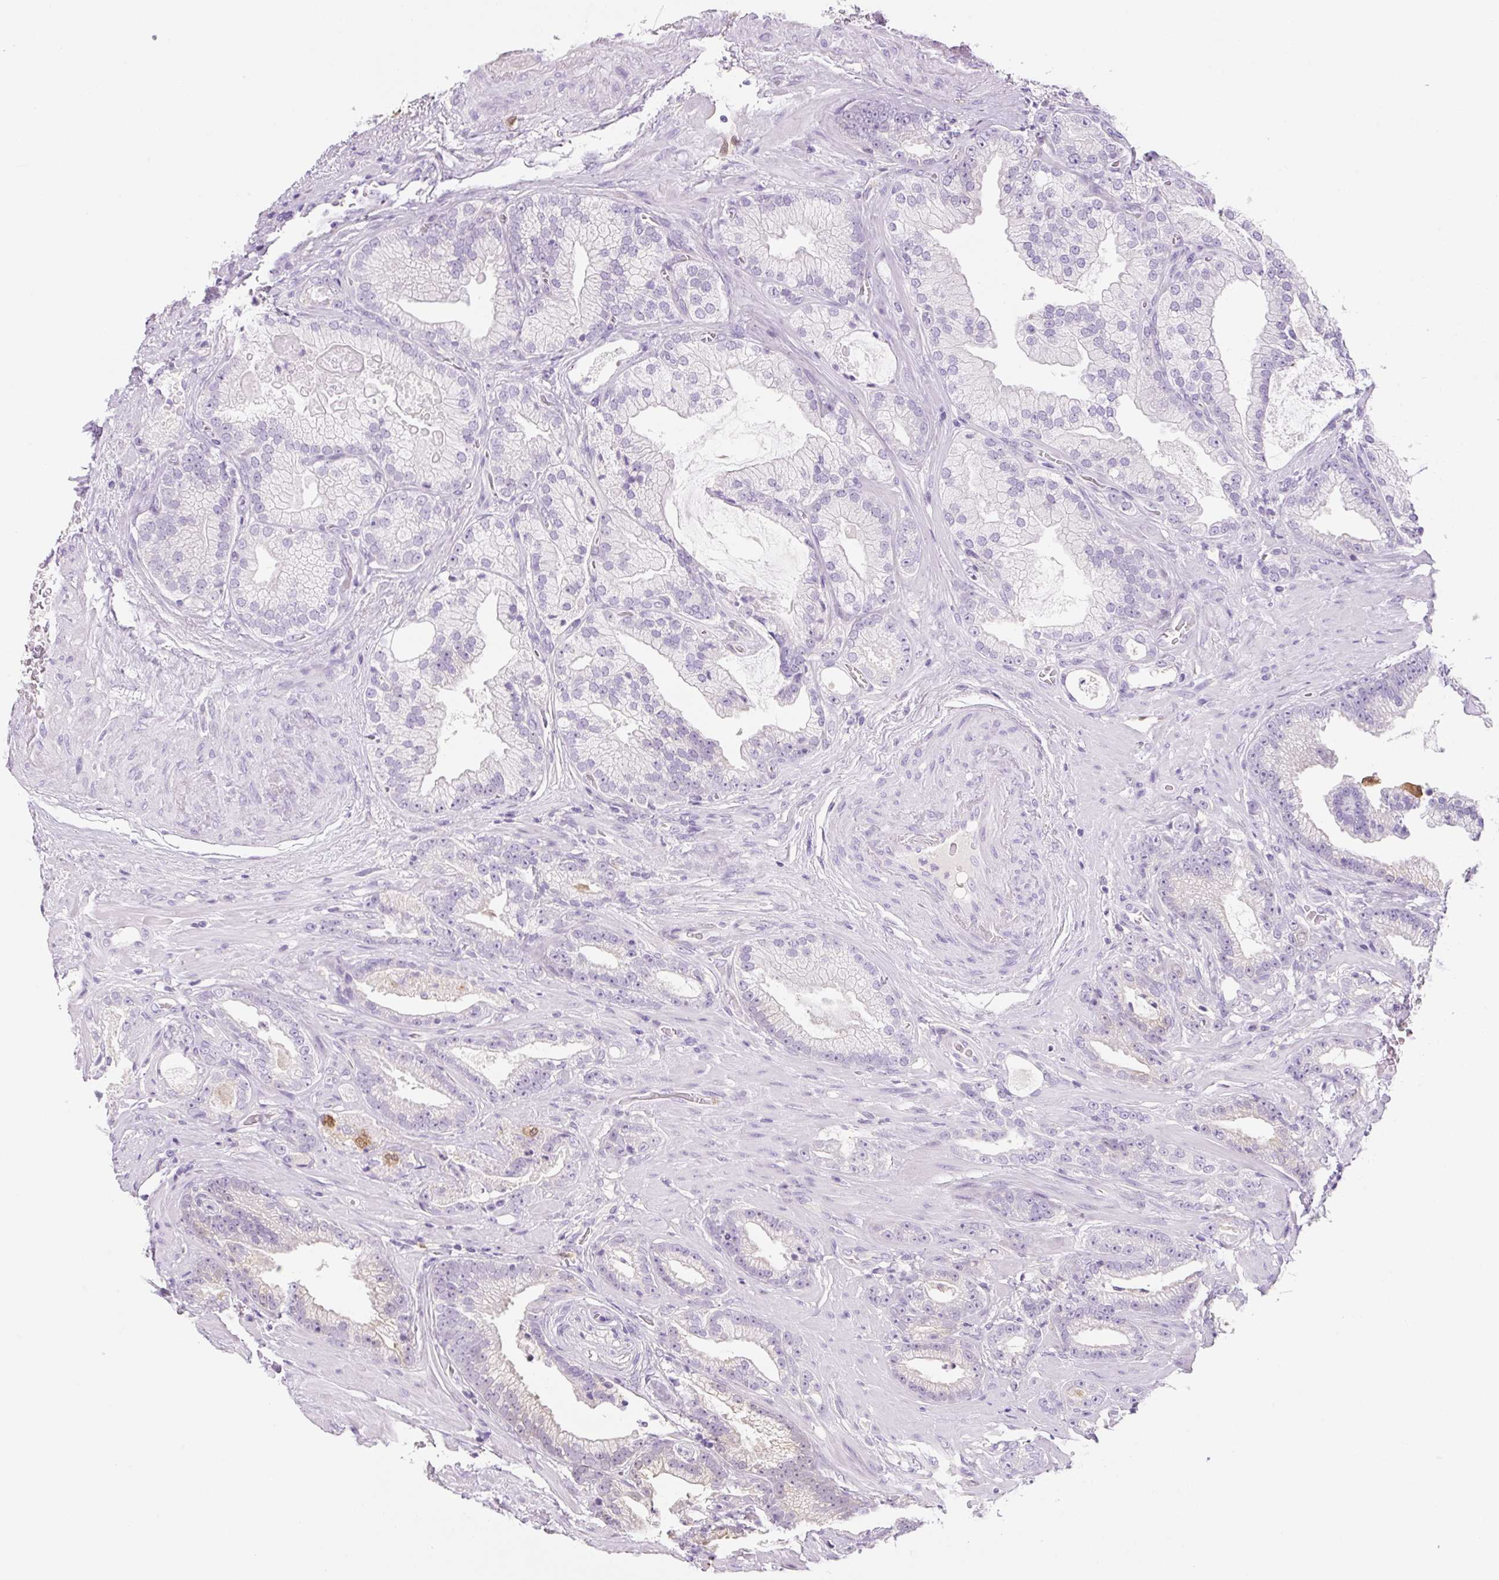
{"staining": {"intensity": "negative", "quantity": "none", "location": "none"}, "tissue": "prostate cancer", "cell_type": "Tumor cells", "image_type": "cancer", "snomed": [{"axis": "morphology", "description": "Adenocarcinoma, High grade"}, {"axis": "topography", "description": "Prostate"}], "caption": "Tumor cells show no significant protein positivity in prostate cancer. Nuclei are stained in blue.", "gene": "FABP5", "patient": {"sex": "male", "age": 68}}